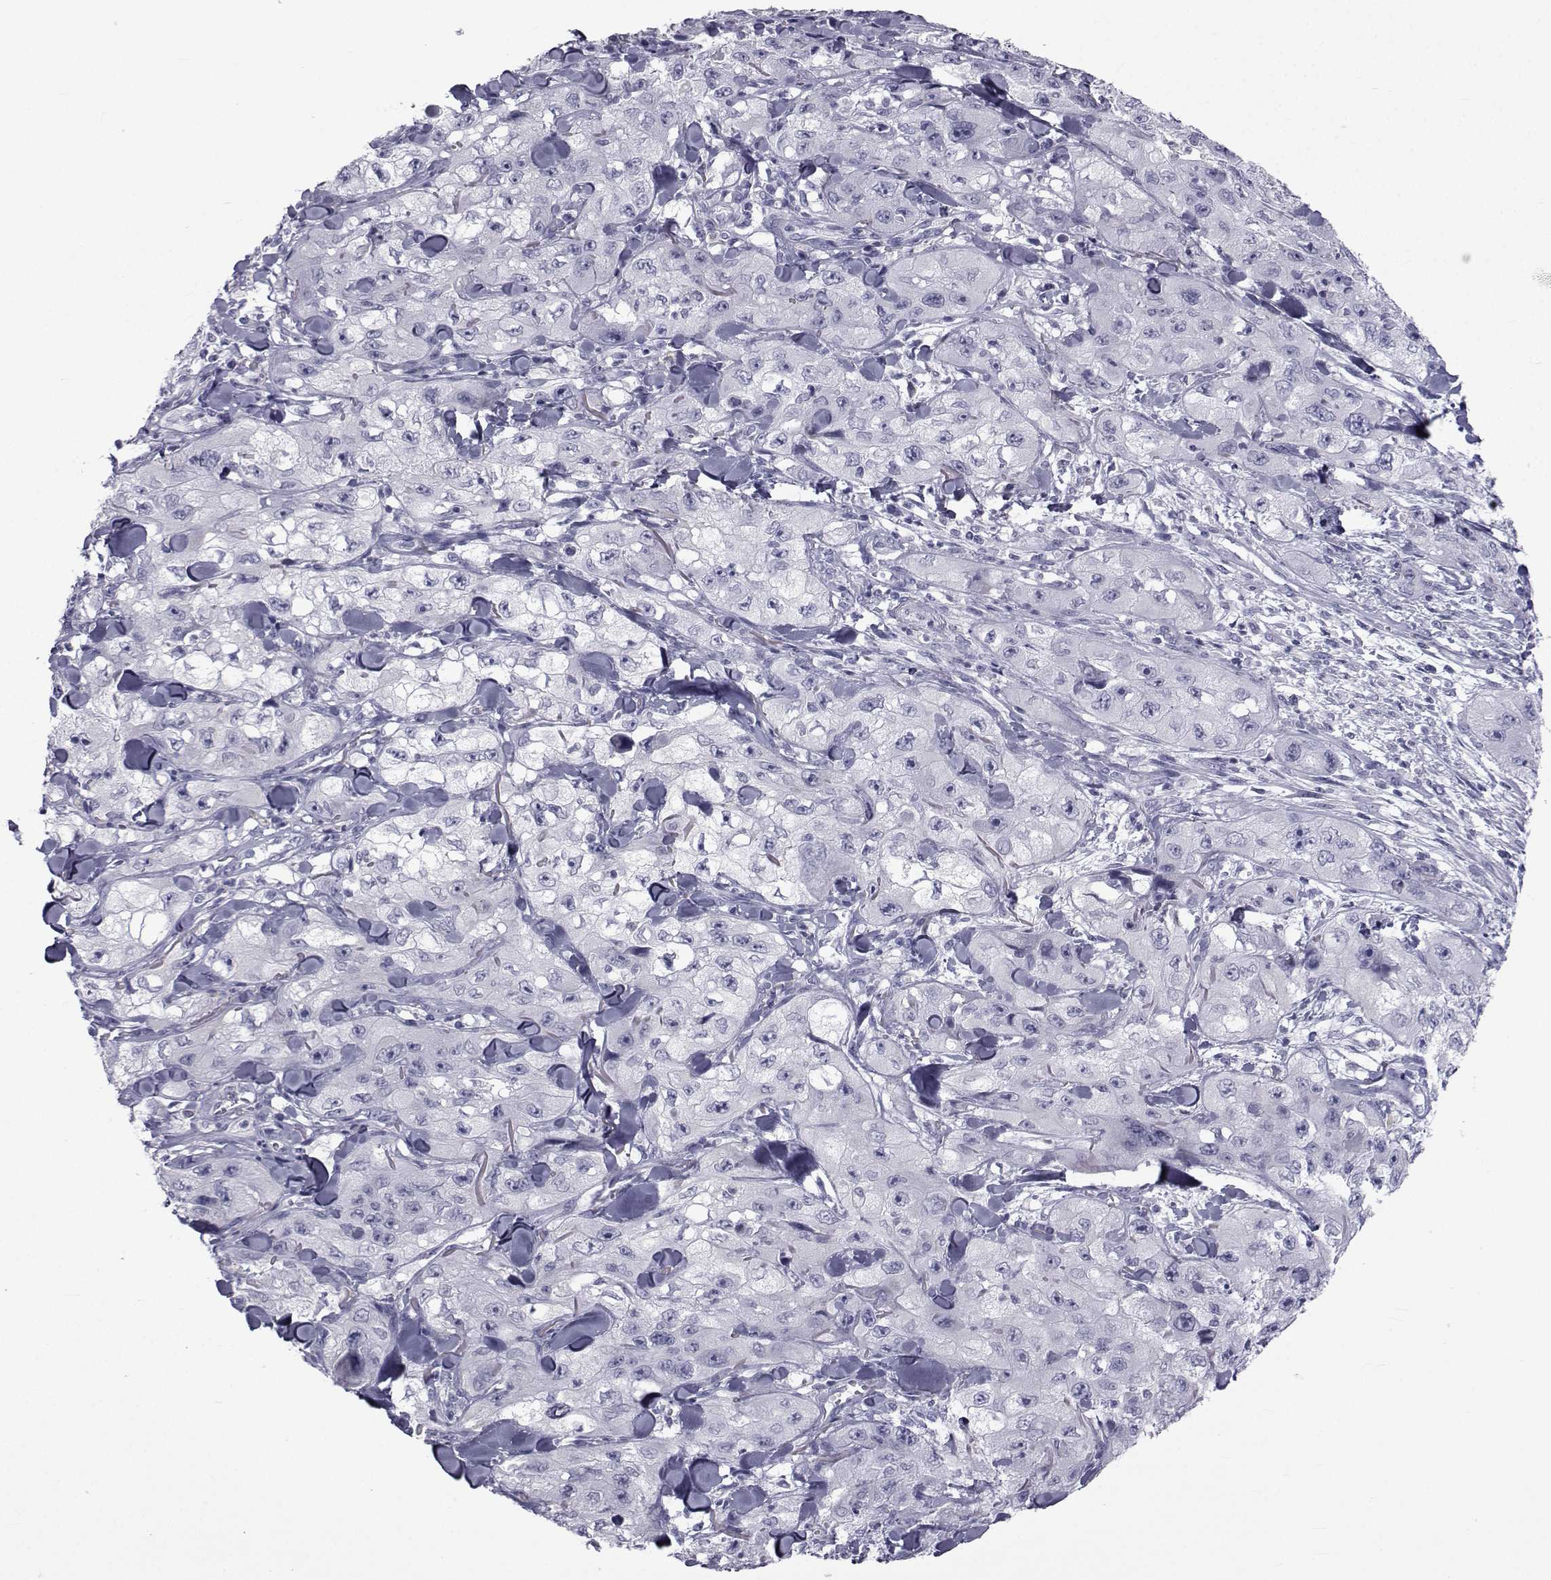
{"staining": {"intensity": "negative", "quantity": "none", "location": "none"}, "tissue": "skin cancer", "cell_type": "Tumor cells", "image_type": "cancer", "snomed": [{"axis": "morphology", "description": "Squamous cell carcinoma, NOS"}, {"axis": "topography", "description": "Skin"}, {"axis": "topography", "description": "Subcutis"}], "caption": "The photomicrograph displays no significant staining in tumor cells of squamous cell carcinoma (skin).", "gene": "FDXR", "patient": {"sex": "male", "age": 73}}